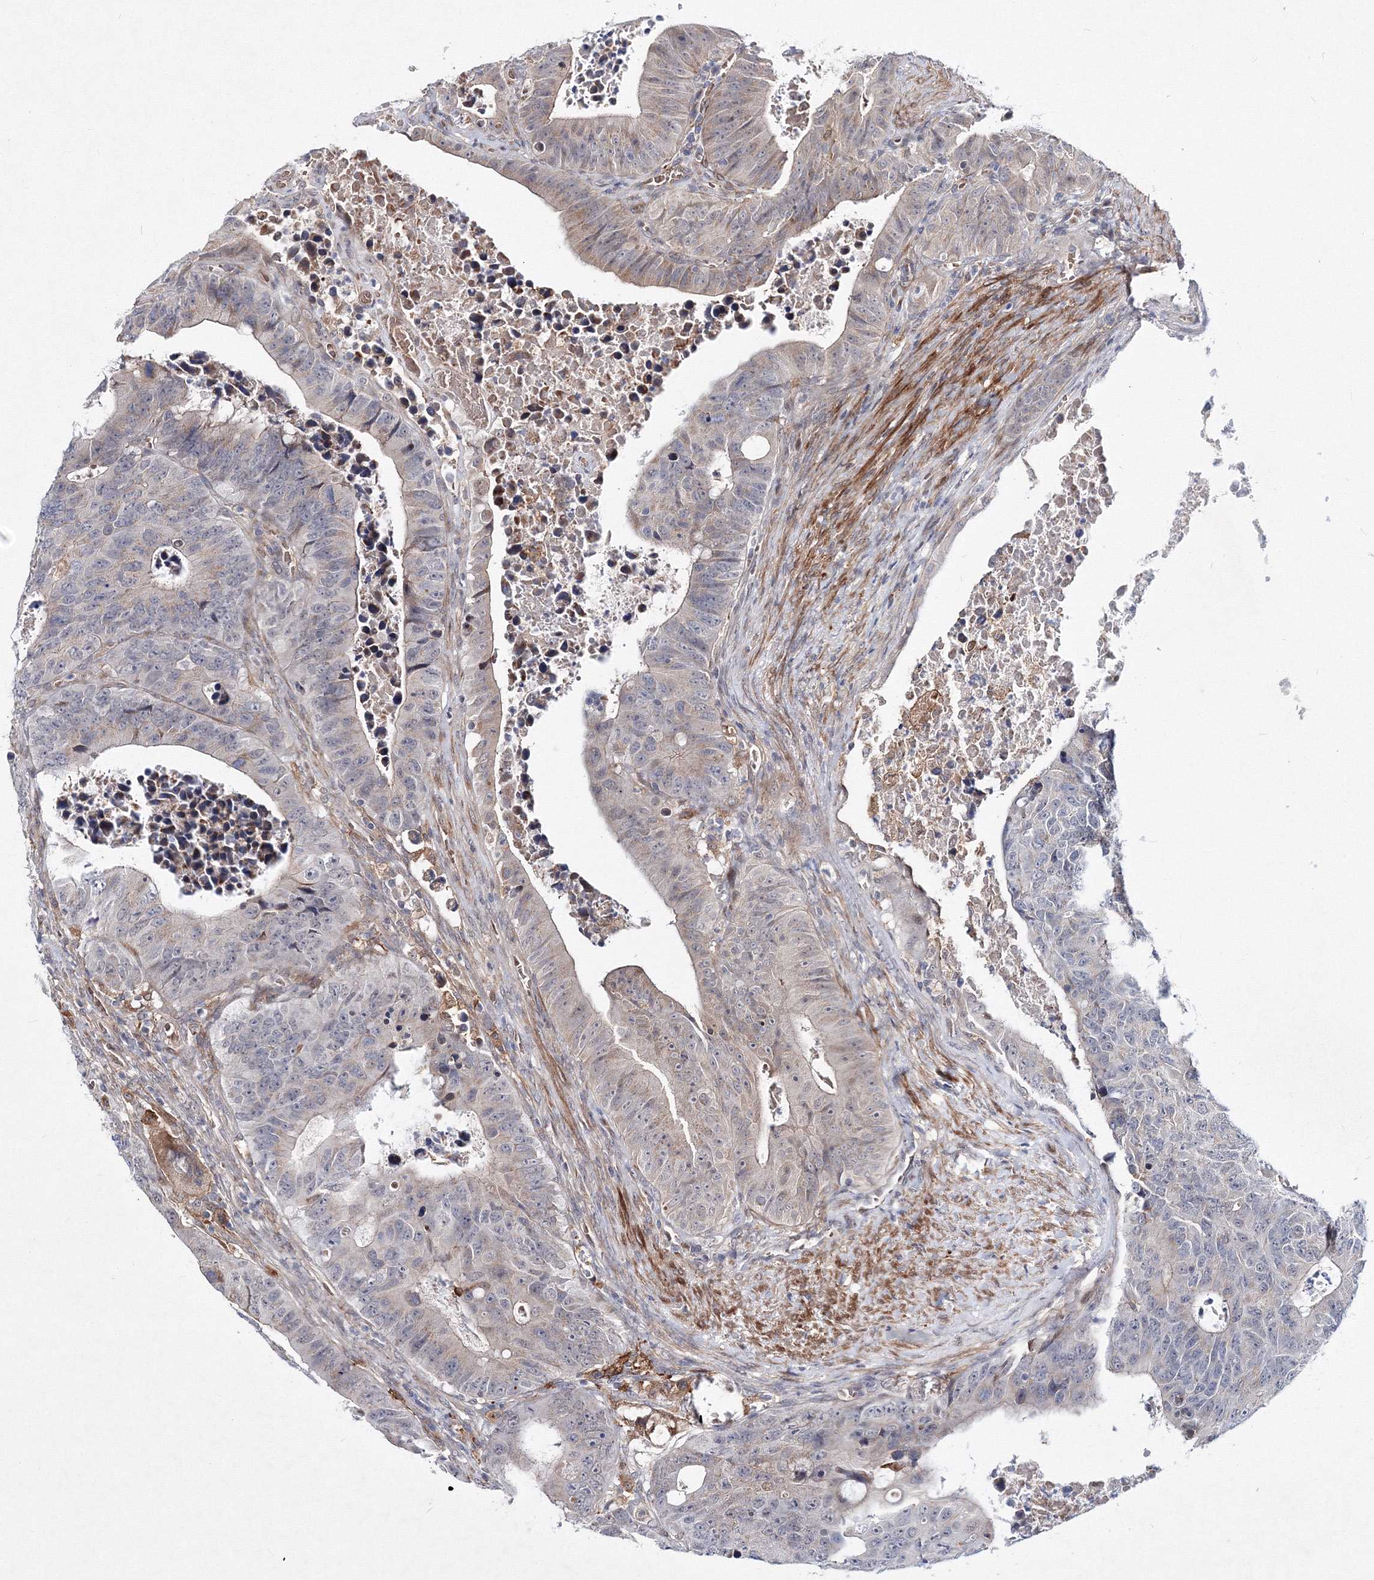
{"staining": {"intensity": "weak", "quantity": "<25%", "location": "cytoplasmic/membranous"}, "tissue": "colorectal cancer", "cell_type": "Tumor cells", "image_type": "cancer", "snomed": [{"axis": "morphology", "description": "Adenocarcinoma, NOS"}, {"axis": "topography", "description": "Colon"}], "caption": "Human colorectal cancer (adenocarcinoma) stained for a protein using IHC reveals no staining in tumor cells.", "gene": "C11orf52", "patient": {"sex": "male", "age": 87}}